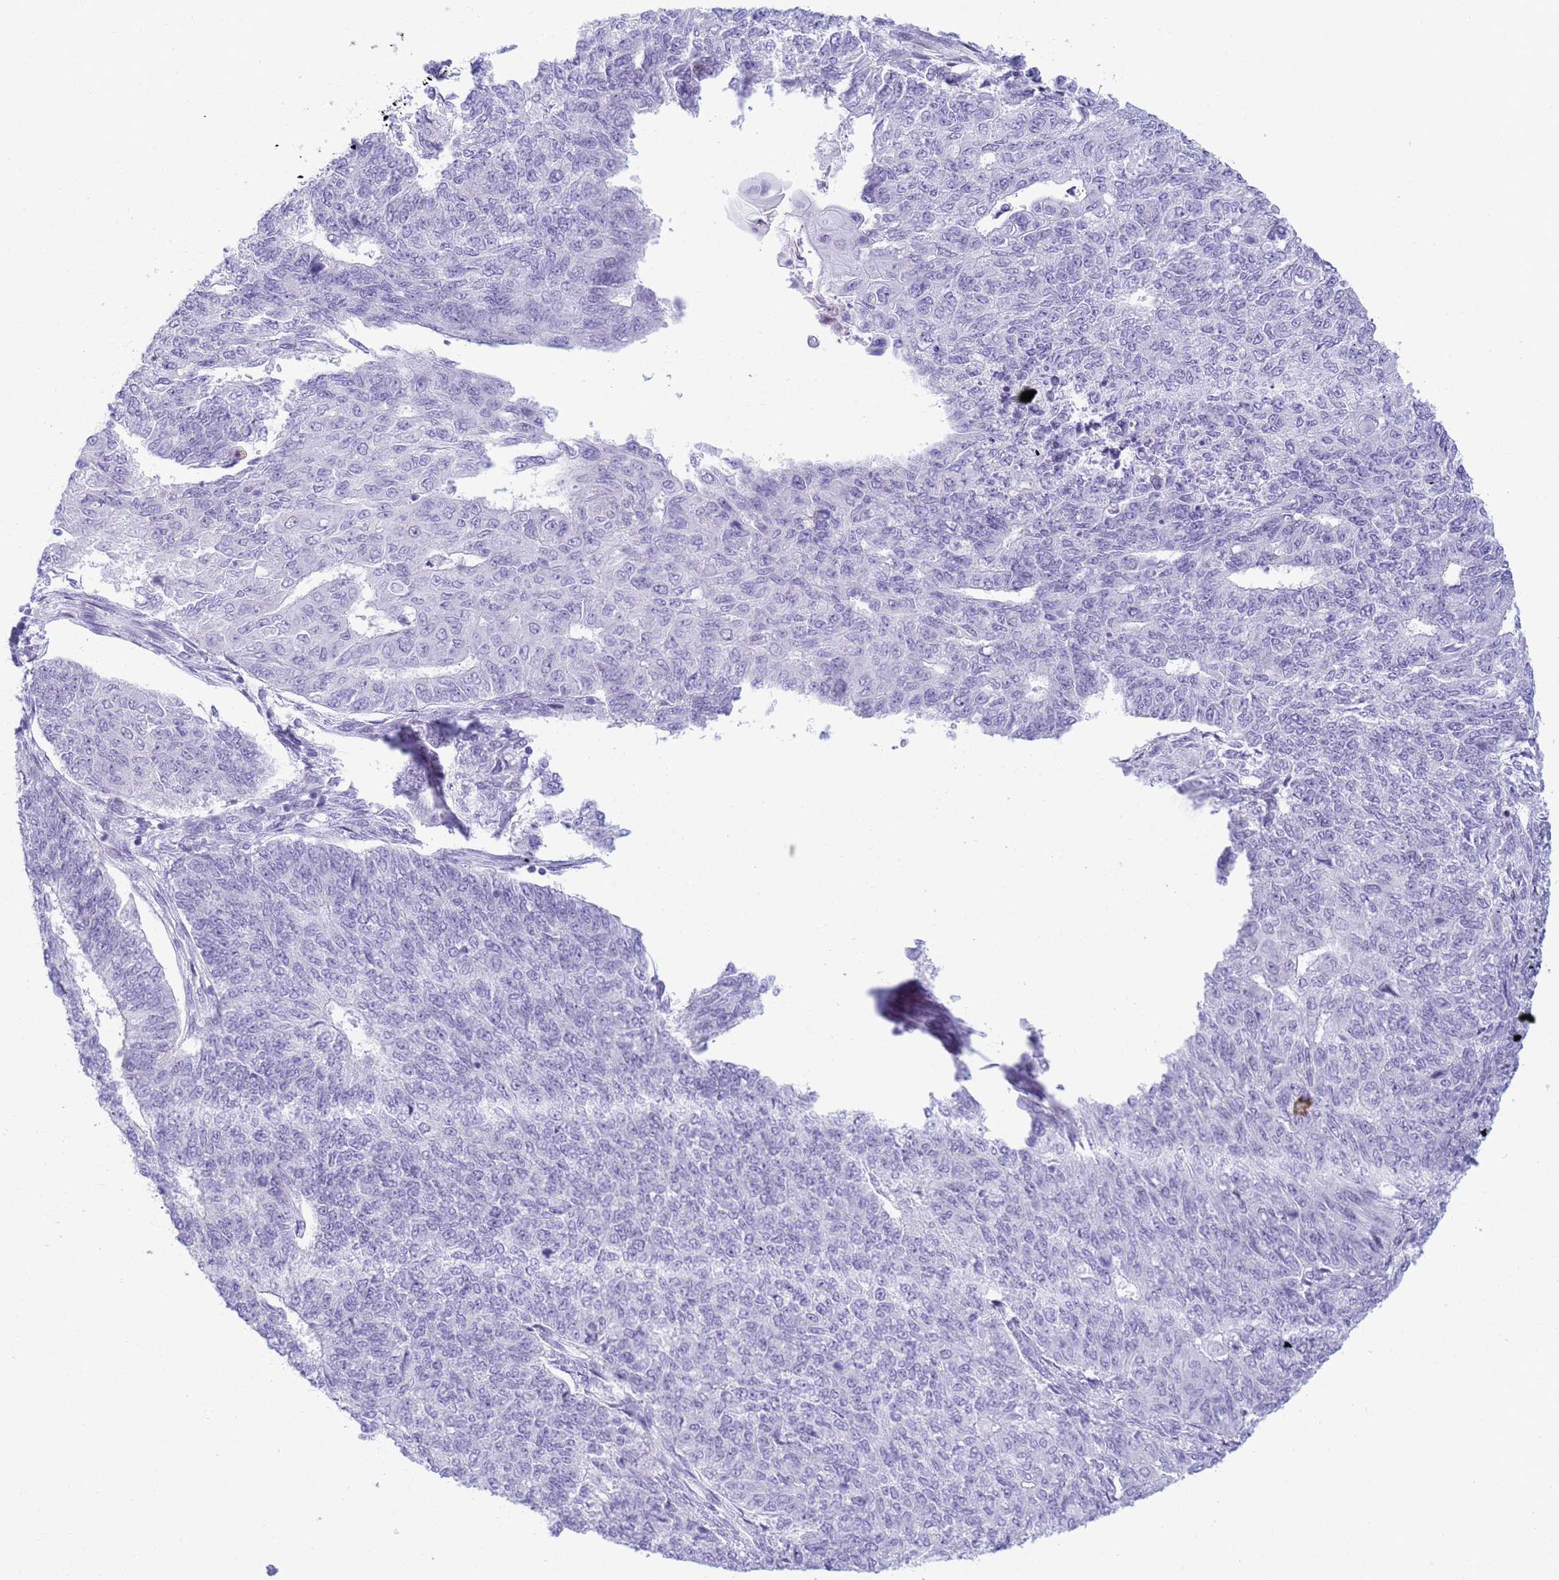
{"staining": {"intensity": "negative", "quantity": "none", "location": "none"}, "tissue": "endometrial cancer", "cell_type": "Tumor cells", "image_type": "cancer", "snomed": [{"axis": "morphology", "description": "Adenocarcinoma, NOS"}, {"axis": "topography", "description": "Endometrium"}], "caption": "A photomicrograph of human endometrial adenocarcinoma is negative for staining in tumor cells.", "gene": "SNX20", "patient": {"sex": "female", "age": 32}}